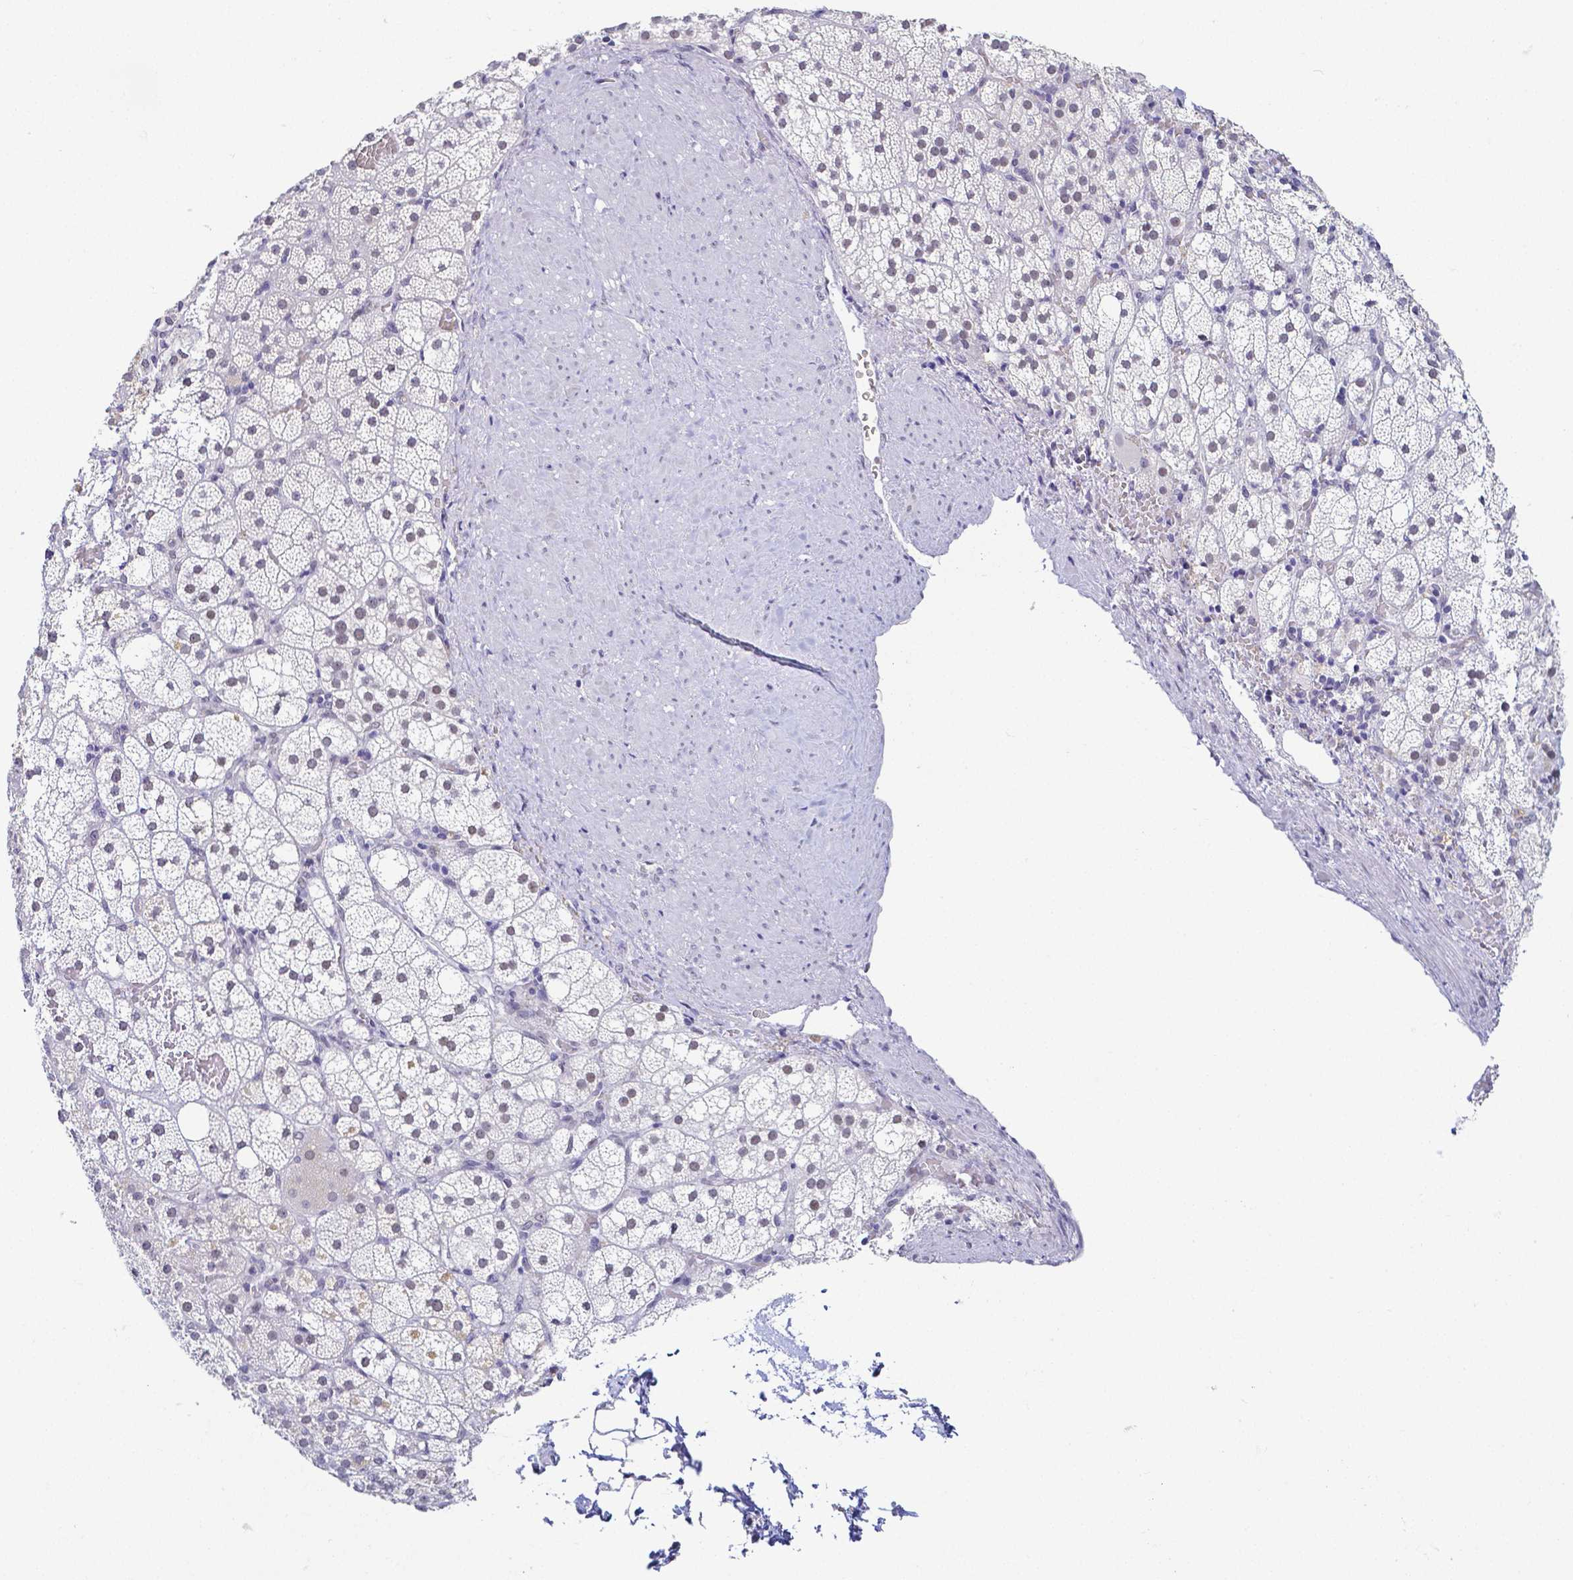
{"staining": {"intensity": "negative", "quantity": "none", "location": "none"}, "tissue": "adrenal gland", "cell_type": "Glandular cells", "image_type": "normal", "snomed": [{"axis": "morphology", "description": "Normal tissue, NOS"}, {"axis": "topography", "description": "Adrenal gland"}], "caption": "The image shows no staining of glandular cells in benign adrenal gland.", "gene": "FAM83G", "patient": {"sex": "male", "age": 53}}